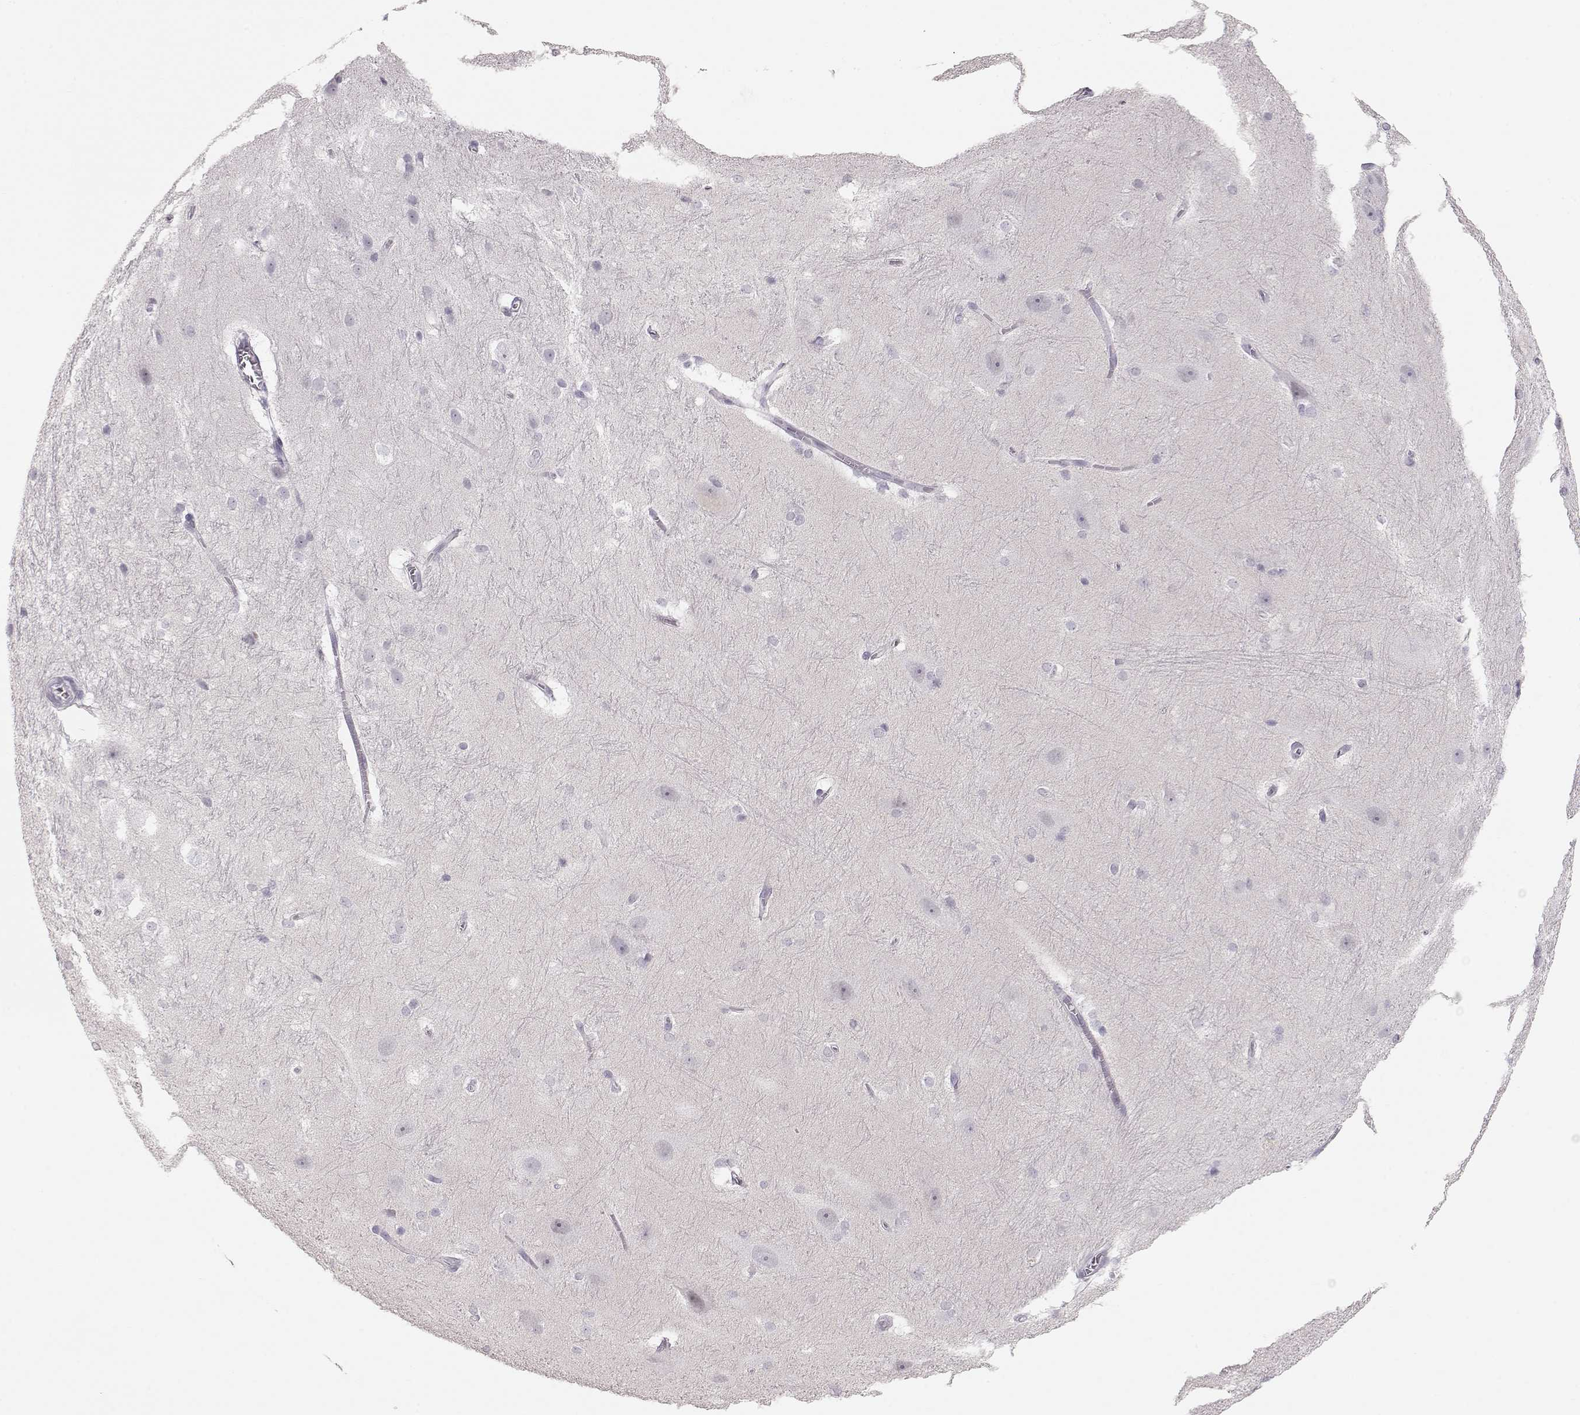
{"staining": {"intensity": "negative", "quantity": "none", "location": "none"}, "tissue": "hippocampus", "cell_type": "Glial cells", "image_type": "normal", "snomed": [{"axis": "morphology", "description": "Normal tissue, NOS"}, {"axis": "topography", "description": "Cerebral cortex"}, {"axis": "topography", "description": "Hippocampus"}], "caption": "Immunohistochemistry (IHC) image of benign hippocampus stained for a protein (brown), which demonstrates no positivity in glial cells.", "gene": "FAM205A", "patient": {"sex": "female", "age": 19}}